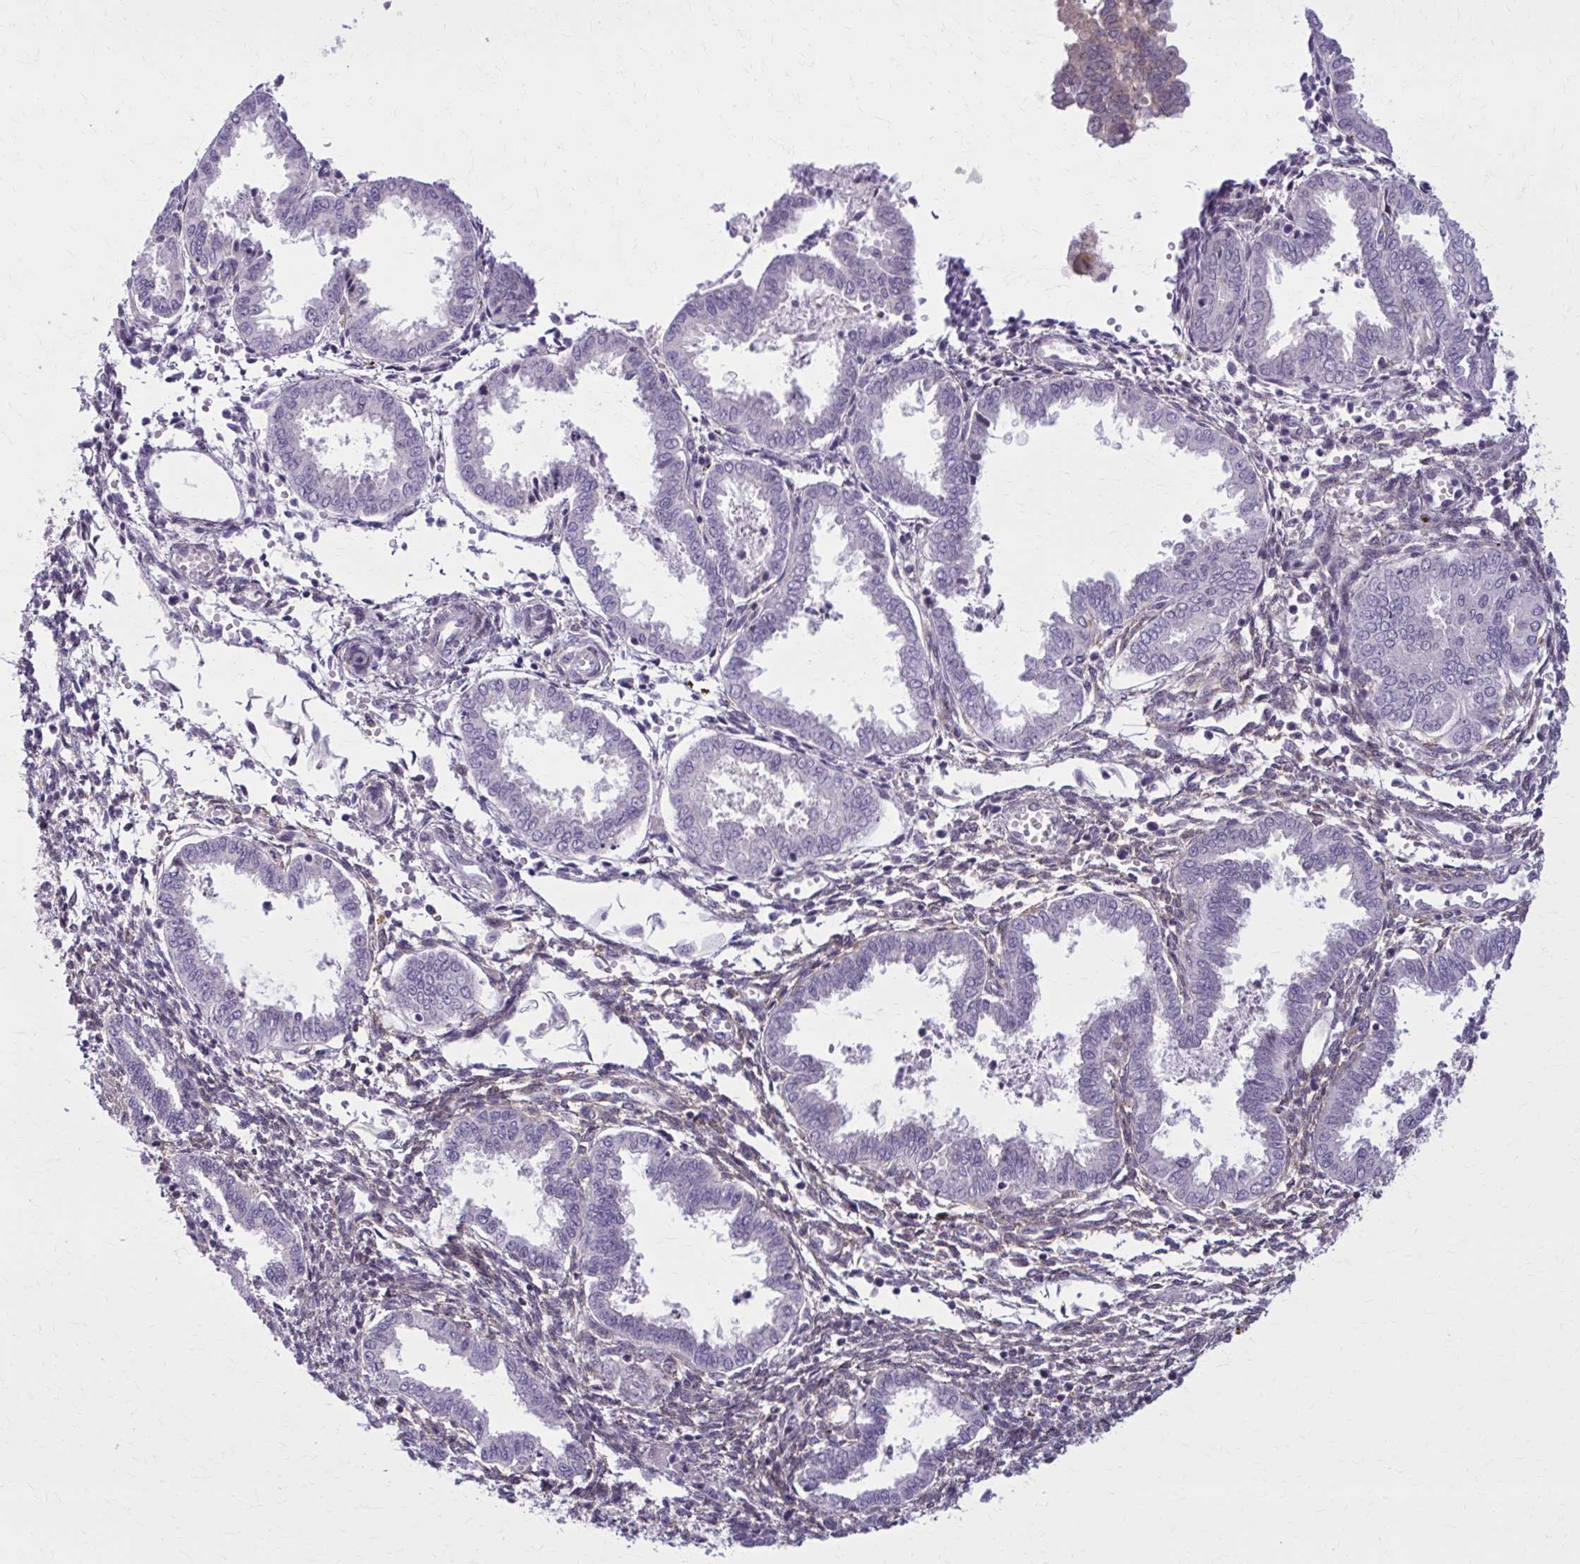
{"staining": {"intensity": "moderate", "quantity": "25%-75%", "location": "cytoplasmic/membranous"}, "tissue": "endometrium", "cell_type": "Cells in endometrial stroma", "image_type": "normal", "snomed": [{"axis": "morphology", "description": "Normal tissue, NOS"}, {"axis": "topography", "description": "Endometrium"}], "caption": "Brown immunohistochemical staining in unremarkable human endometrium reveals moderate cytoplasmic/membranous expression in approximately 25%-75% of cells in endometrial stroma. The staining is performed using DAB (3,3'-diaminobenzidine) brown chromogen to label protein expression. The nuclei are counter-stained blue using hematoxylin.", "gene": "NUMBL", "patient": {"sex": "female", "age": 33}}